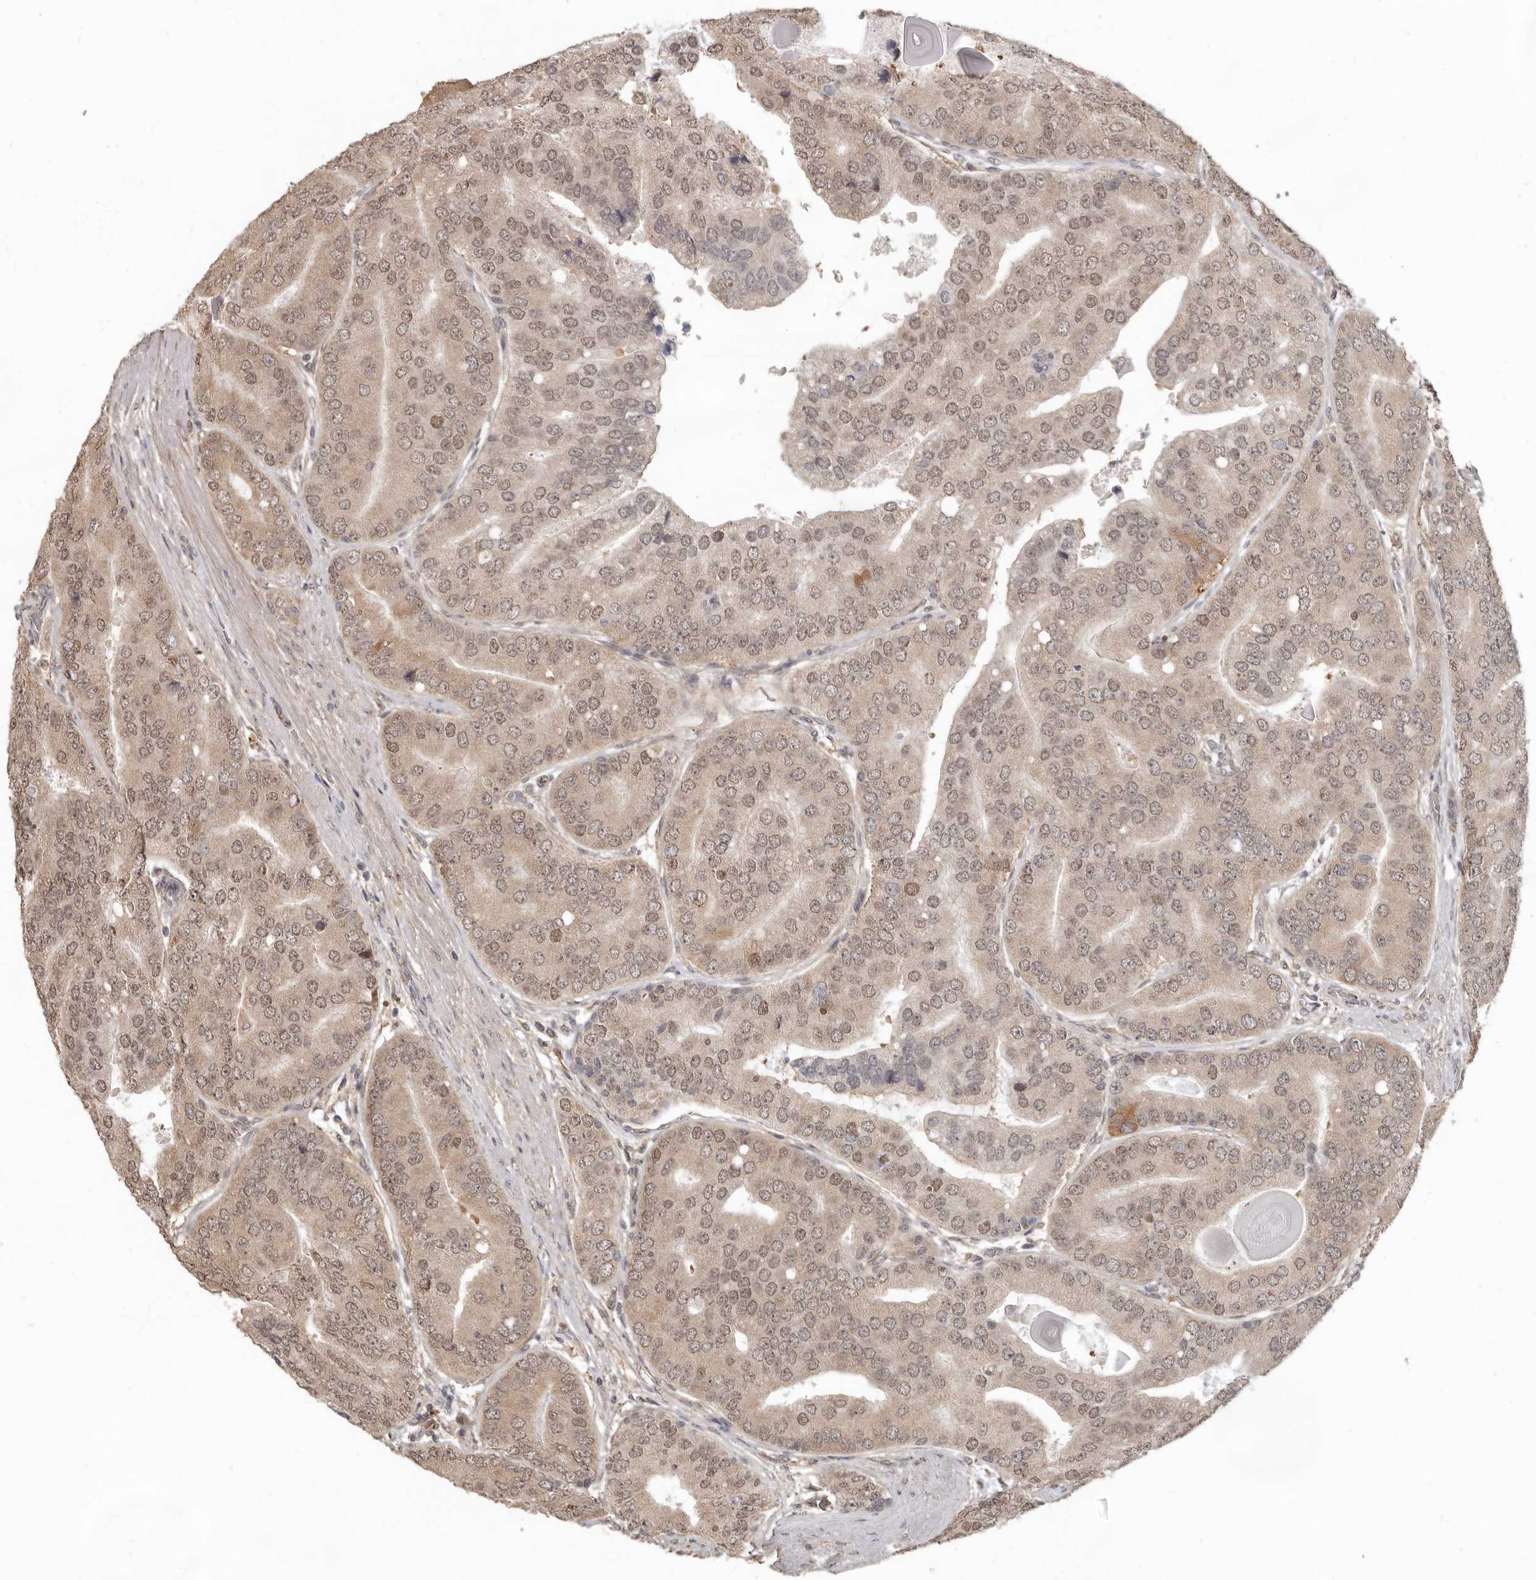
{"staining": {"intensity": "weak", "quantity": ">75%", "location": "cytoplasmic/membranous,nuclear"}, "tissue": "prostate cancer", "cell_type": "Tumor cells", "image_type": "cancer", "snomed": [{"axis": "morphology", "description": "Adenocarcinoma, High grade"}, {"axis": "topography", "description": "Prostate"}], "caption": "The photomicrograph reveals immunohistochemical staining of prostate cancer (high-grade adenocarcinoma). There is weak cytoplasmic/membranous and nuclear positivity is appreciated in about >75% of tumor cells.", "gene": "LRGUK", "patient": {"sex": "male", "age": 70}}